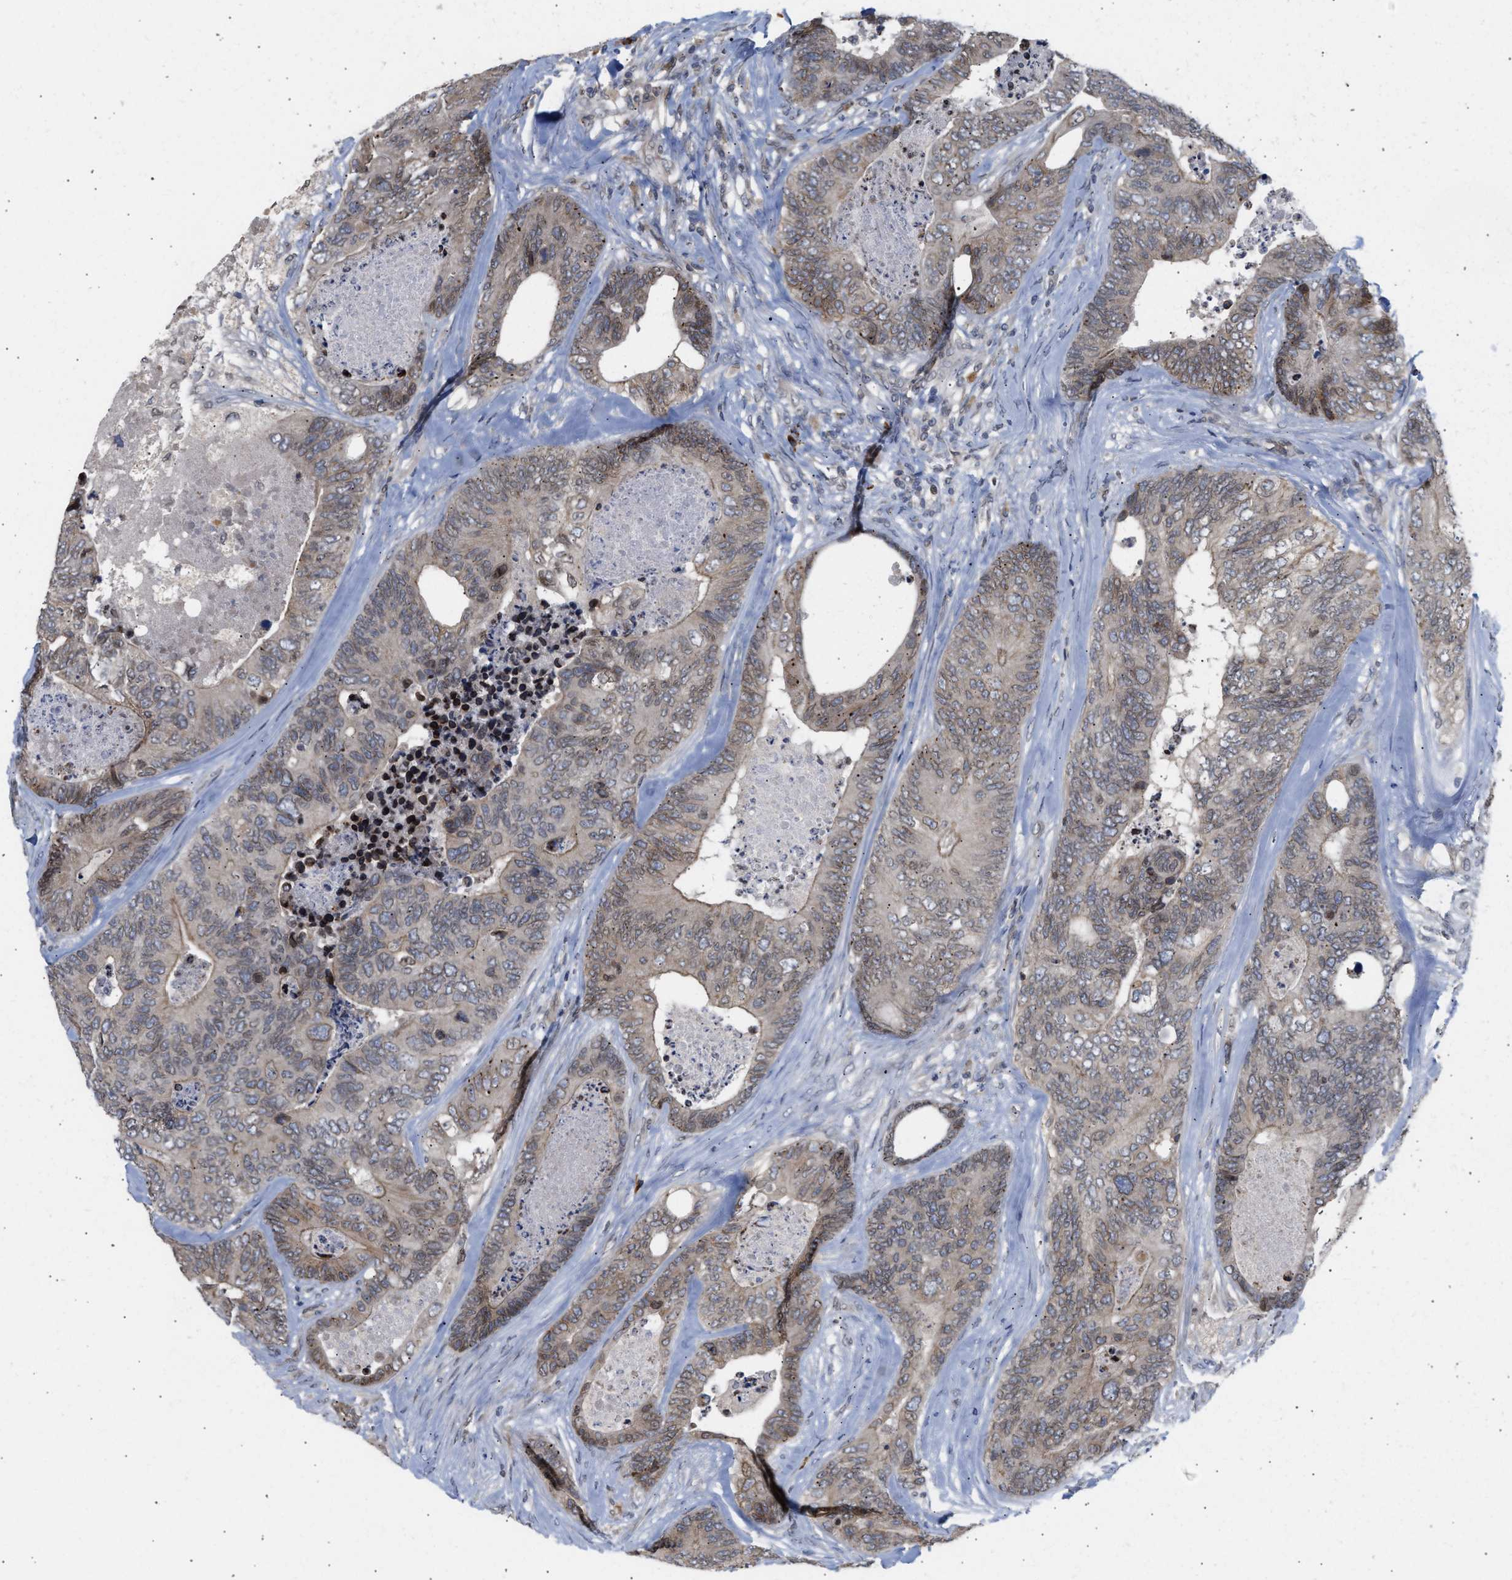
{"staining": {"intensity": "weak", "quantity": ">75%", "location": "cytoplasmic/membranous"}, "tissue": "colorectal cancer", "cell_type": "Tumor cells", "image_type": "cancer", "snomed": [{"axis": "morphology", "description": "Adenocarcinoma, NOS"}, {"axis": "topography", "description": "Colon"}], "caption": "Protein expression analysis of colorectal adenocarcinoma exhibits weak cytoplasmic/membranous staining in approximately >75% of tumor cells. The protein is stained brown, and the nuclei are stained in blue (DAB (3,3'-diaminobenzidine) IHC with brightfield microscopy, high magnification).", "gene": "NUP62", "patient": {"sex": "female", "age": 67}}